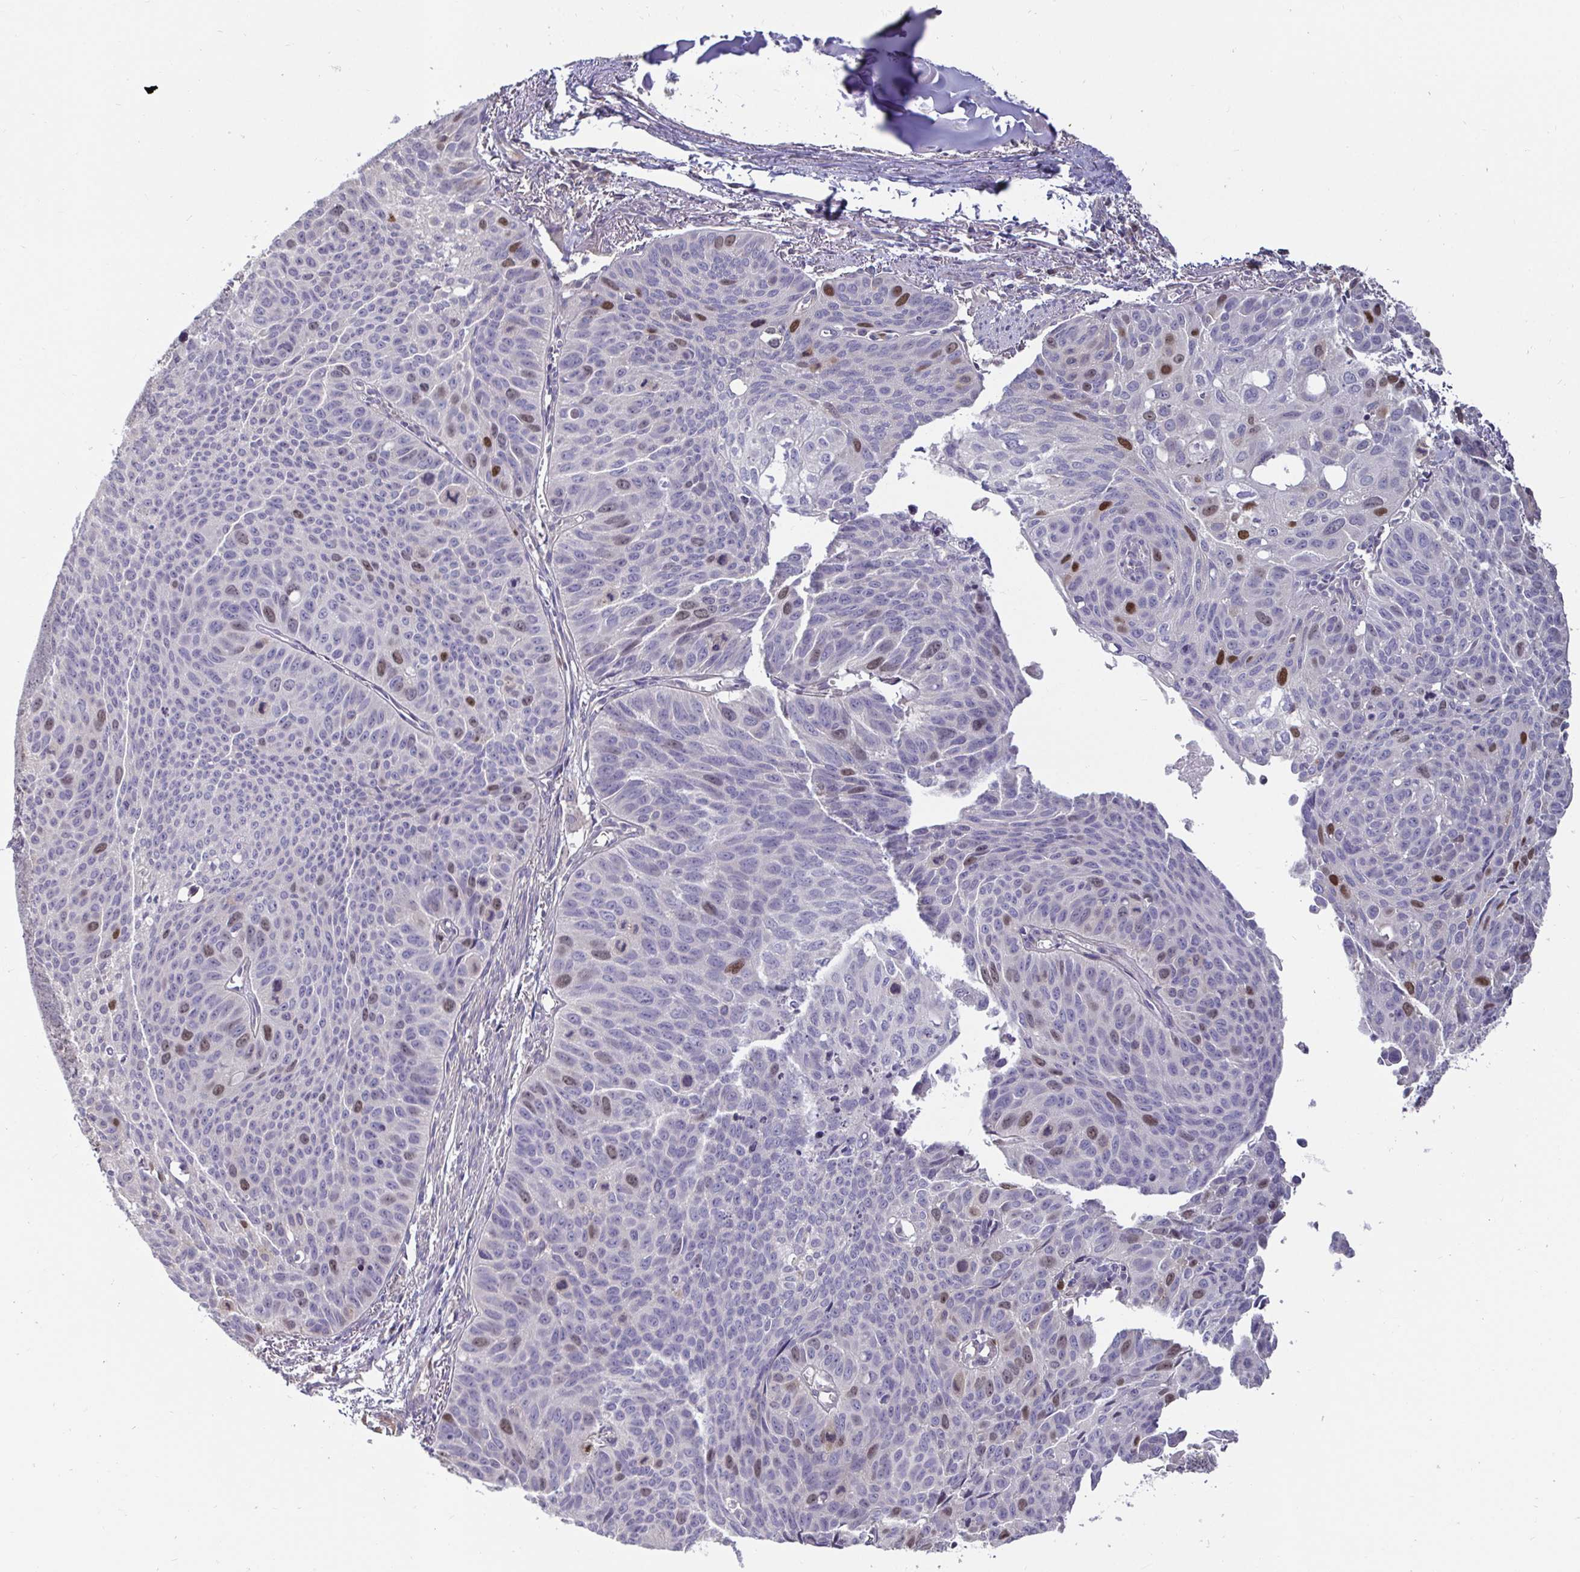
{"staining": {"intensity": "moderate", "quantity": "<25%", "location": "nuclear"}, "tissue": "lung cancer", "cell_type": "Tumor cells", "image_type": "cancer", "snomed": [{"axis": "morphology", "description": "Squamous cell carcinoma, NOS"}, {"axis": "topography", "description": "Lung"}], "caption": "Protein expression analysis of lung cancer (squamous cell carcinoma) demonstrates moderate nuclear expression in approximately <25% of tumor cells.", "gene": "ANLN", "patient": {"sex": "male", "age": 71}}